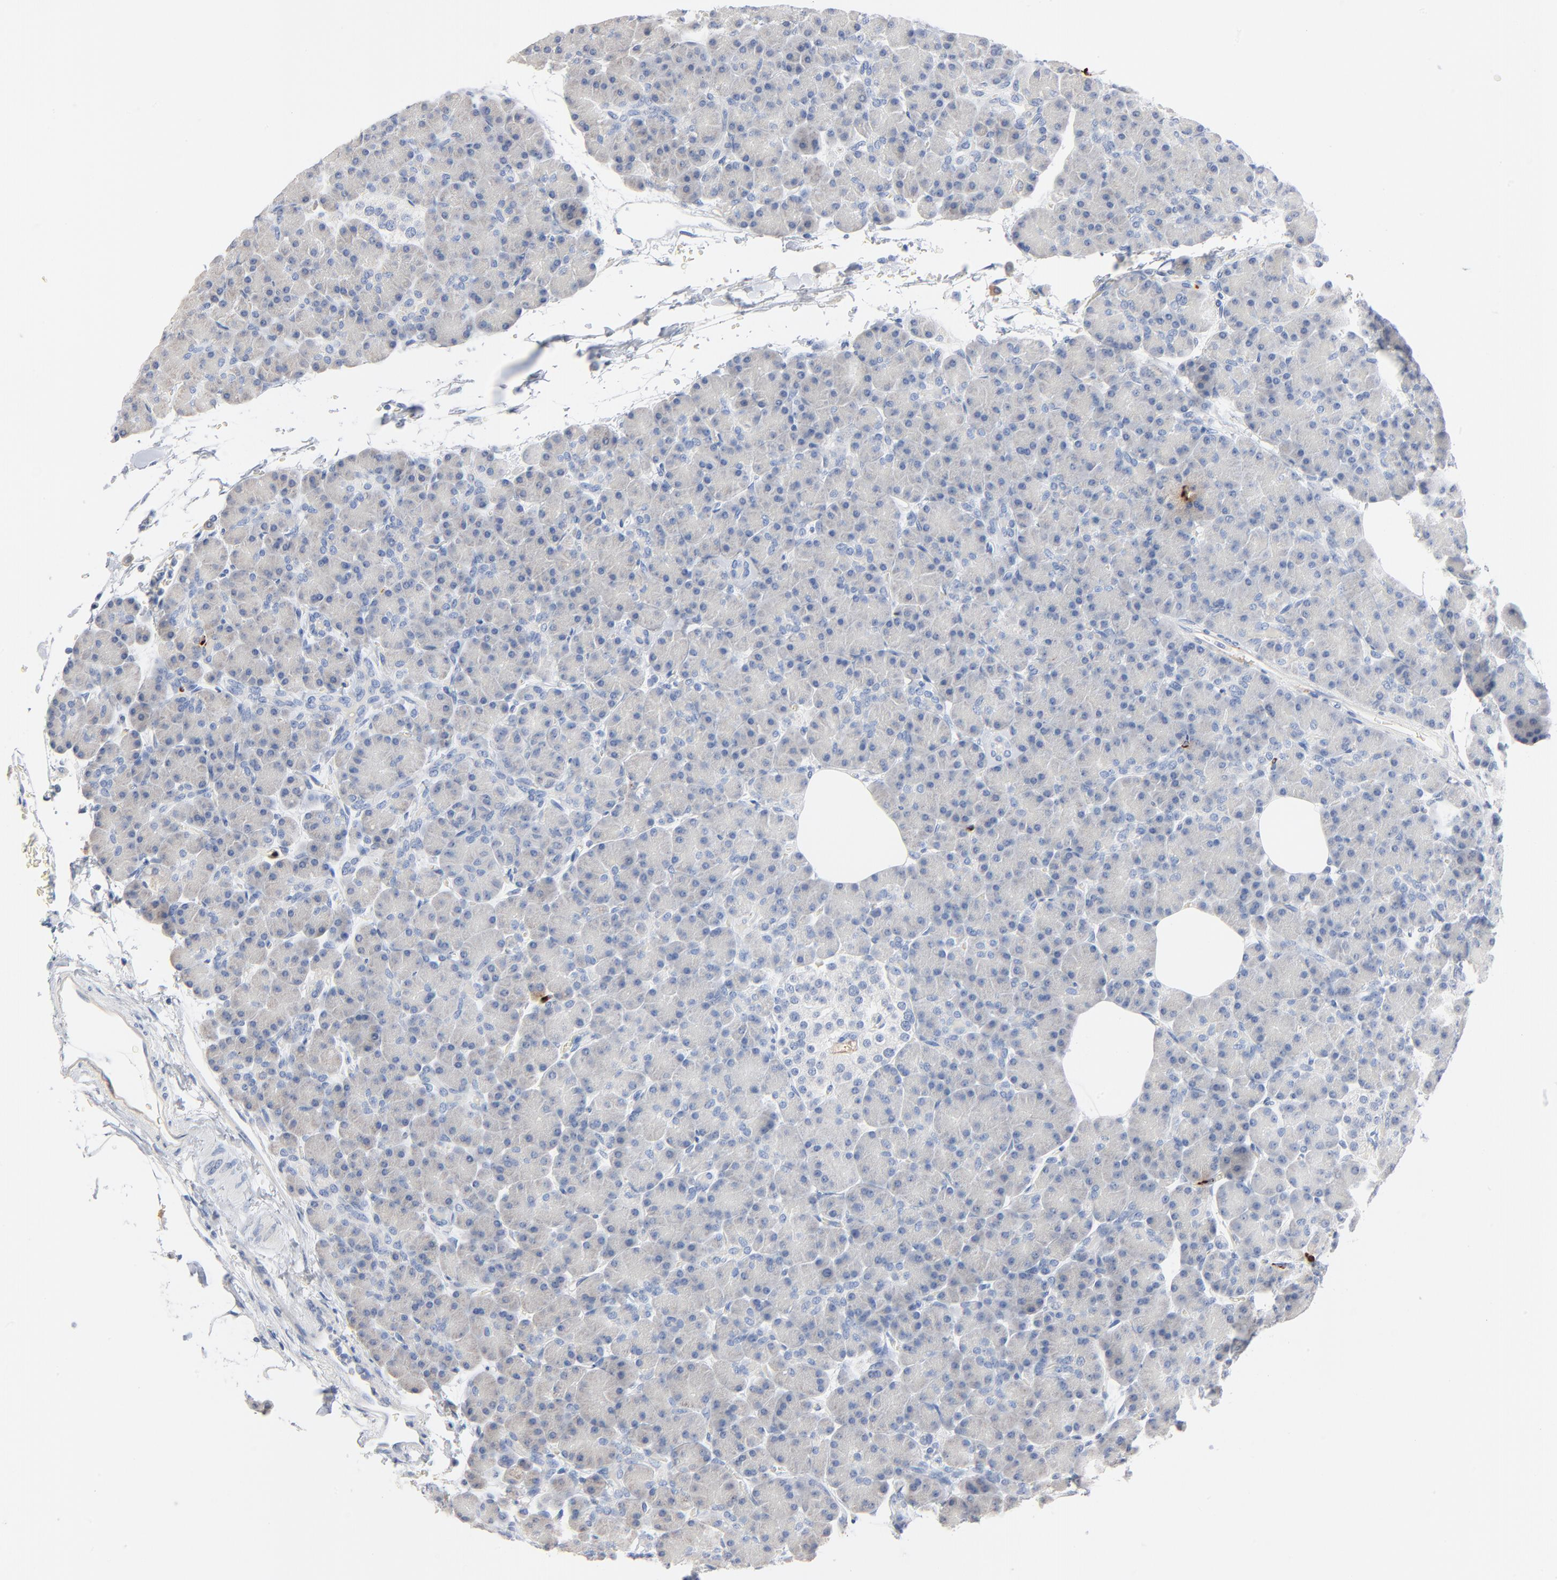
{"staining": {"intensity": "weak", "quantity": "25%-75%", "location": "cytoplasmic/membranous"}, "tissue": "pancreas", "cell_type": "Exocrine glandular cells", "image_type": "normal", "snomed": [{"axis": "morphology", "description": "Normal tissue, NOS"}, {"axis": "topography", "description": "Pancreas"}], "caption": "About 25%-75% of exocrine glandular cells in normal pancreas display weak cytoplasmic/membranous protein expression as visualized by brown immunohistochemical staining.", "gene": "GZMB", "patient": {"sex": "female", "age": 43}}